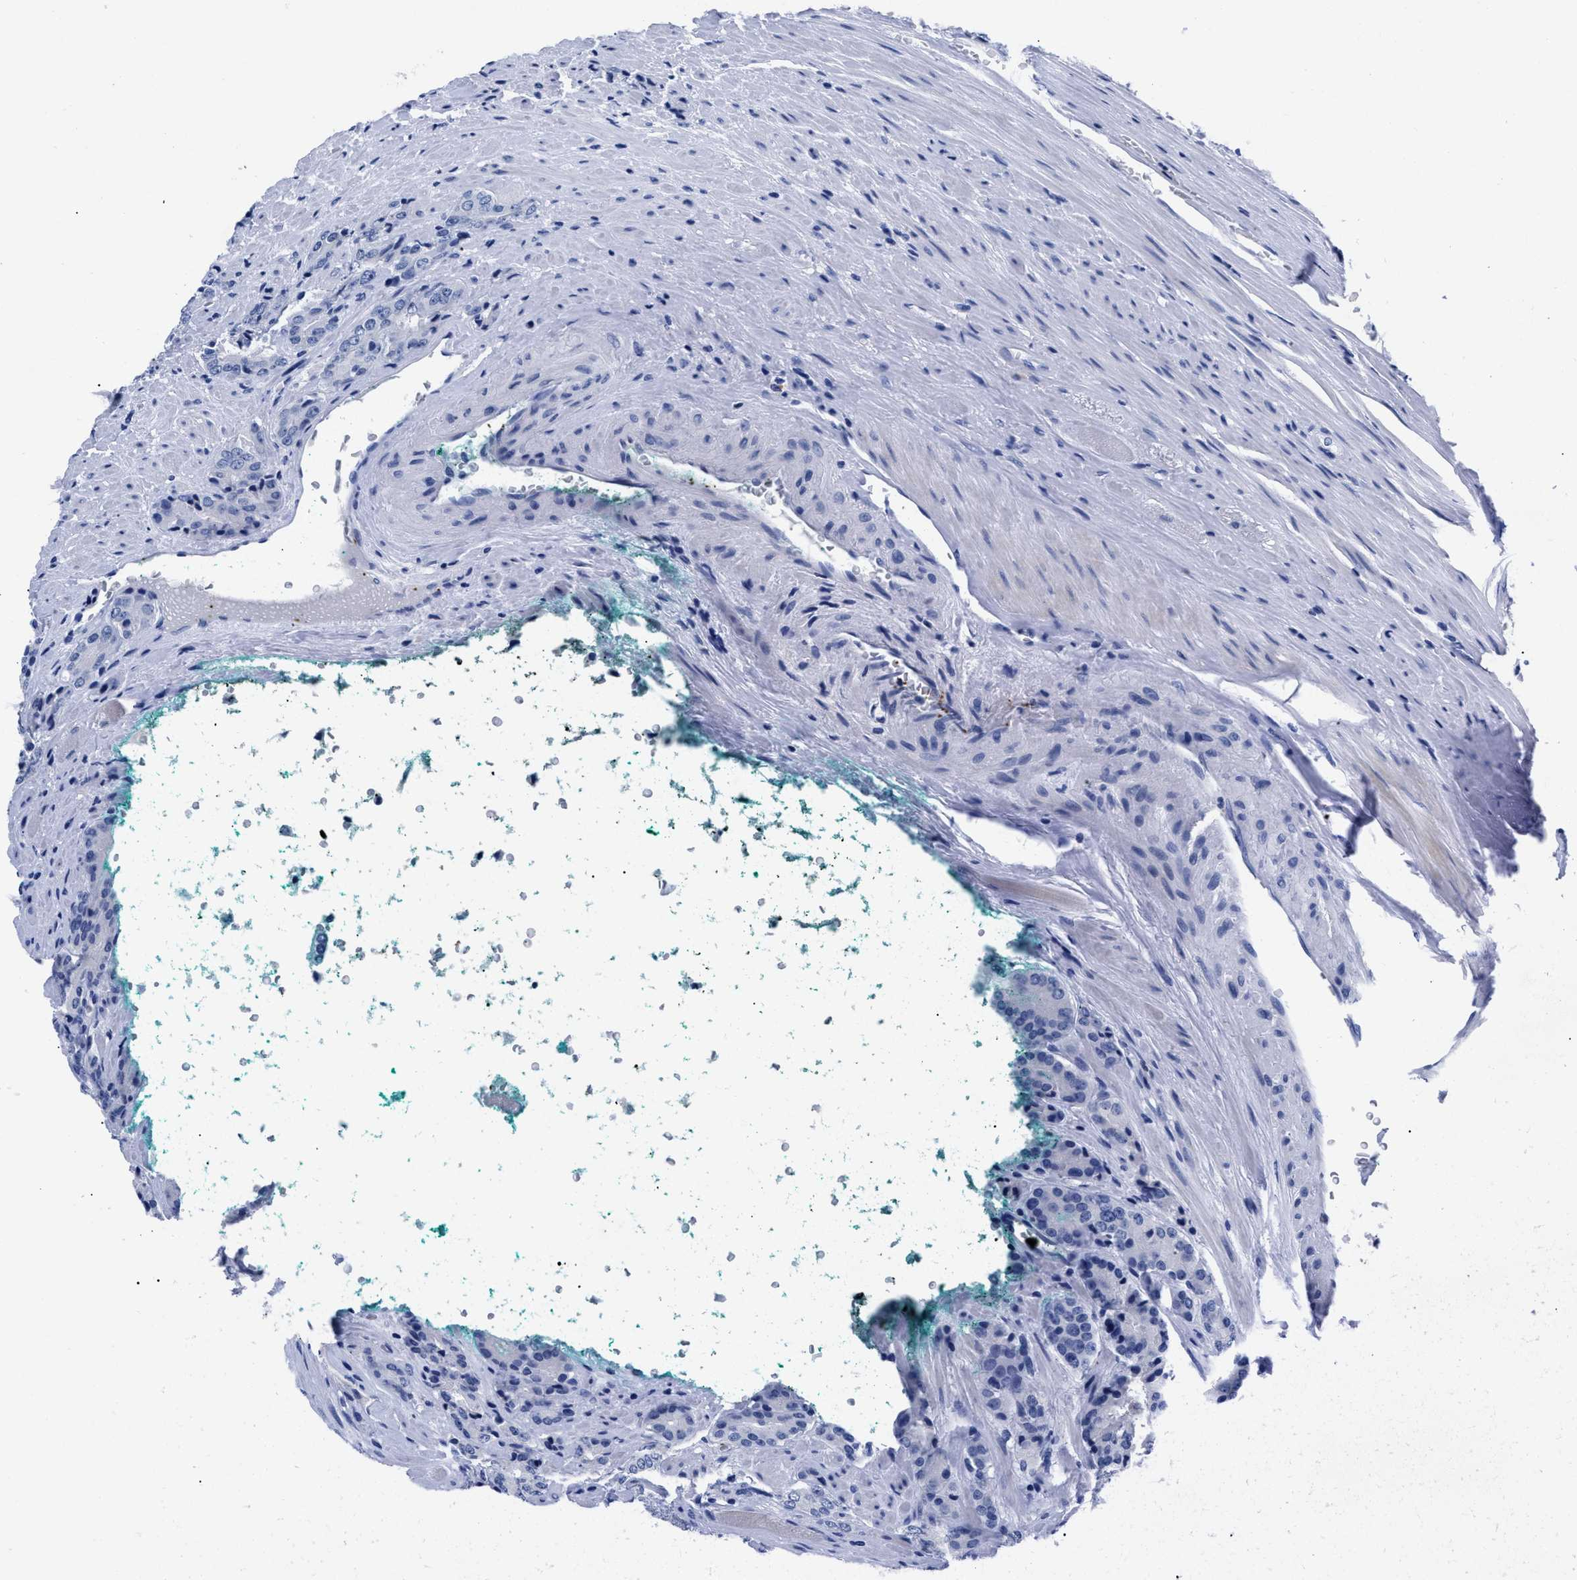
{"staining": {"intensity": "negative", "quantity": "none", "location": "none"}, "tissue": "prostate cancer", "cell_type": "Tumor cells", "image_type": "cancer", "snomed": [{"axis": "morphology", "description": "Adenocarcinoma, High grade"}, {"axis": "topography", "description": "Prostate"}], "caption": "A high-resolution histopathology image shows IHC staining of prostate adenocarcinoma (high-grade), which exhibits no significant staining in tumor cells.", "gene": "TREML1", "patient": {"sex": "male", "age": 71}}